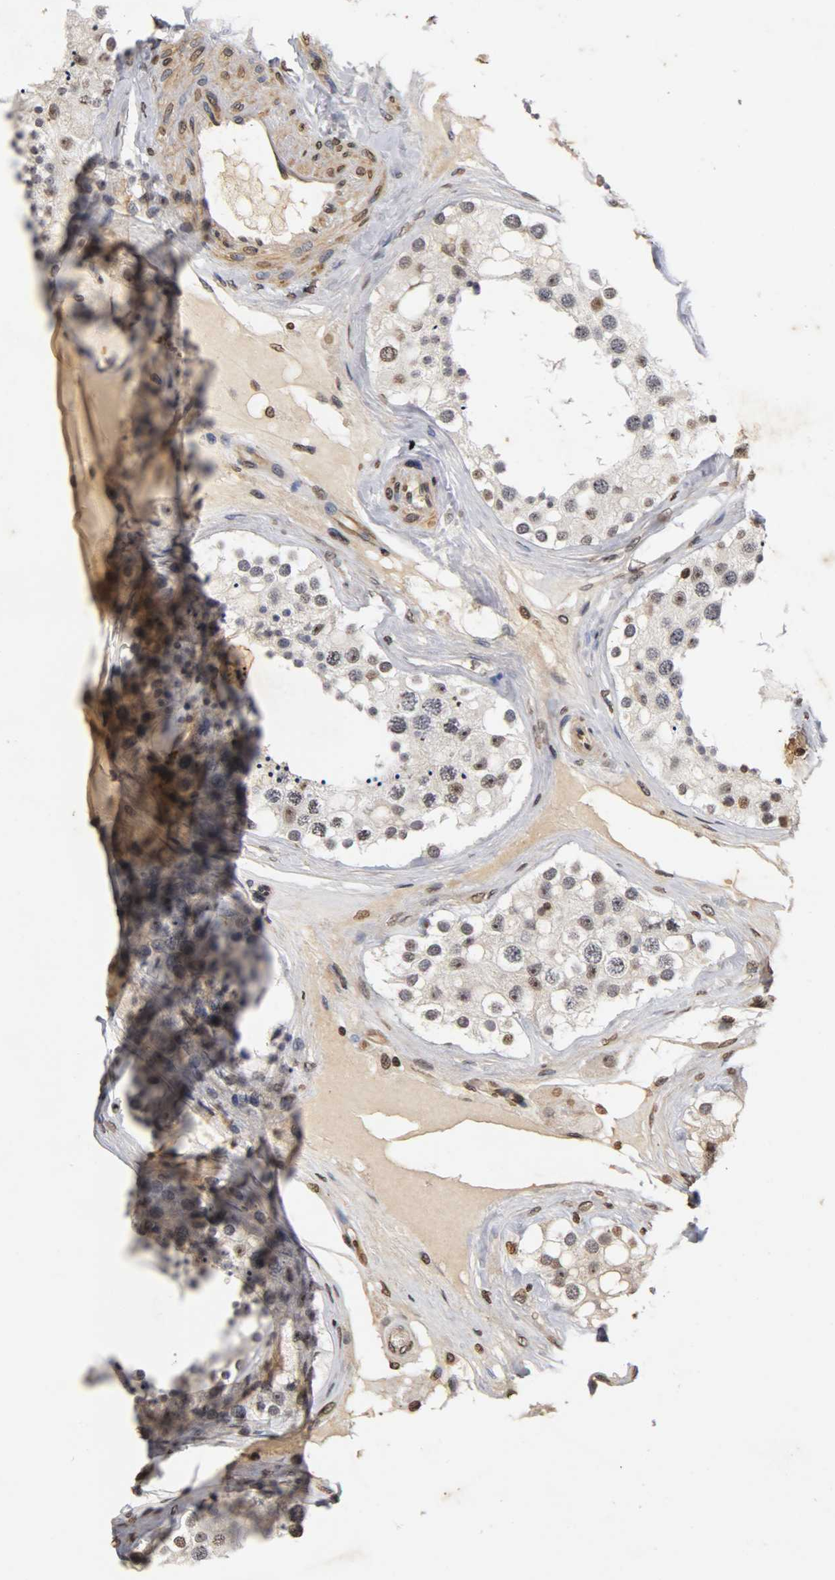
{"staining": {"intensity": "strong", "quantity": "<25%", "location": "nuclear"}, "tissue": "testis", "cell_type": "Cells in seminiferous ducts", "image_type": "normal", "snomed": [{"axis": "morphology", "description": "Normal tissue, NOS"}, {"axis": "topography", "description": "Testis"}], "caption": "Immunohistochemical staining of normal testis demonstrates strong nuclear protein positivity in about <25% of cells in seminiferous ducts.", "gene": "ERCC2", "patient": {"sex": "male", "age": 68}}